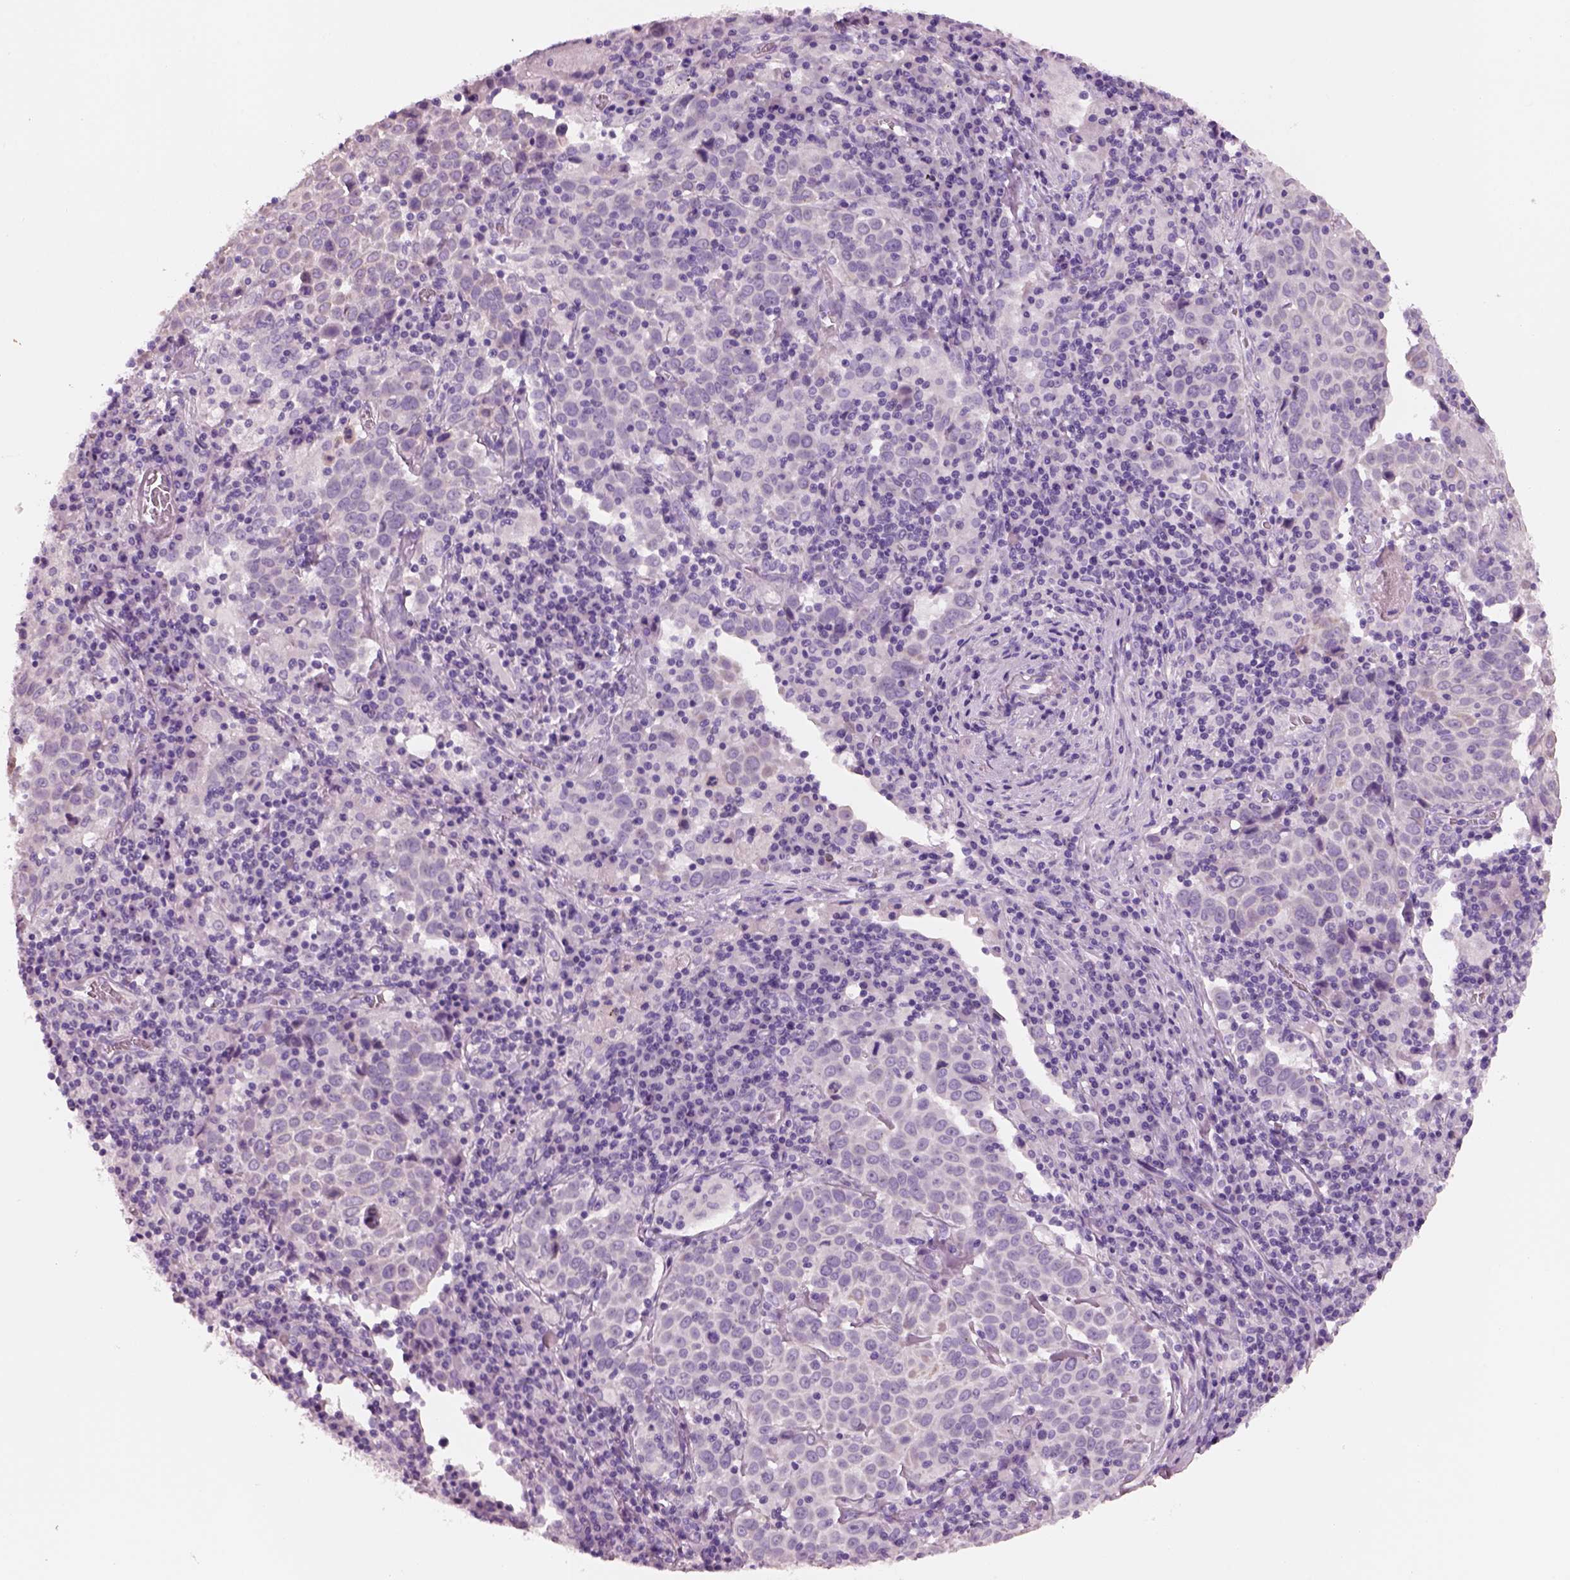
{"staining": {"intensity": "negative", "quantity": "none", "location": "none"}, "tissue": "lung cancer", "cell_type": "Tumor cells", "image_type": "cancer", "snomed": [{"axis": "morphology", "description": "Squamous cell carcinoma, NOS"}, {"axis": "topography", "description": "Lung"}], "caption": "DAB immunohistochemical staining of squamous cell carcinoma (lung) shows no significant positivity in tumor cells.", "gene": "PNOC", "patient": {"sex": "male", "age": 57}}